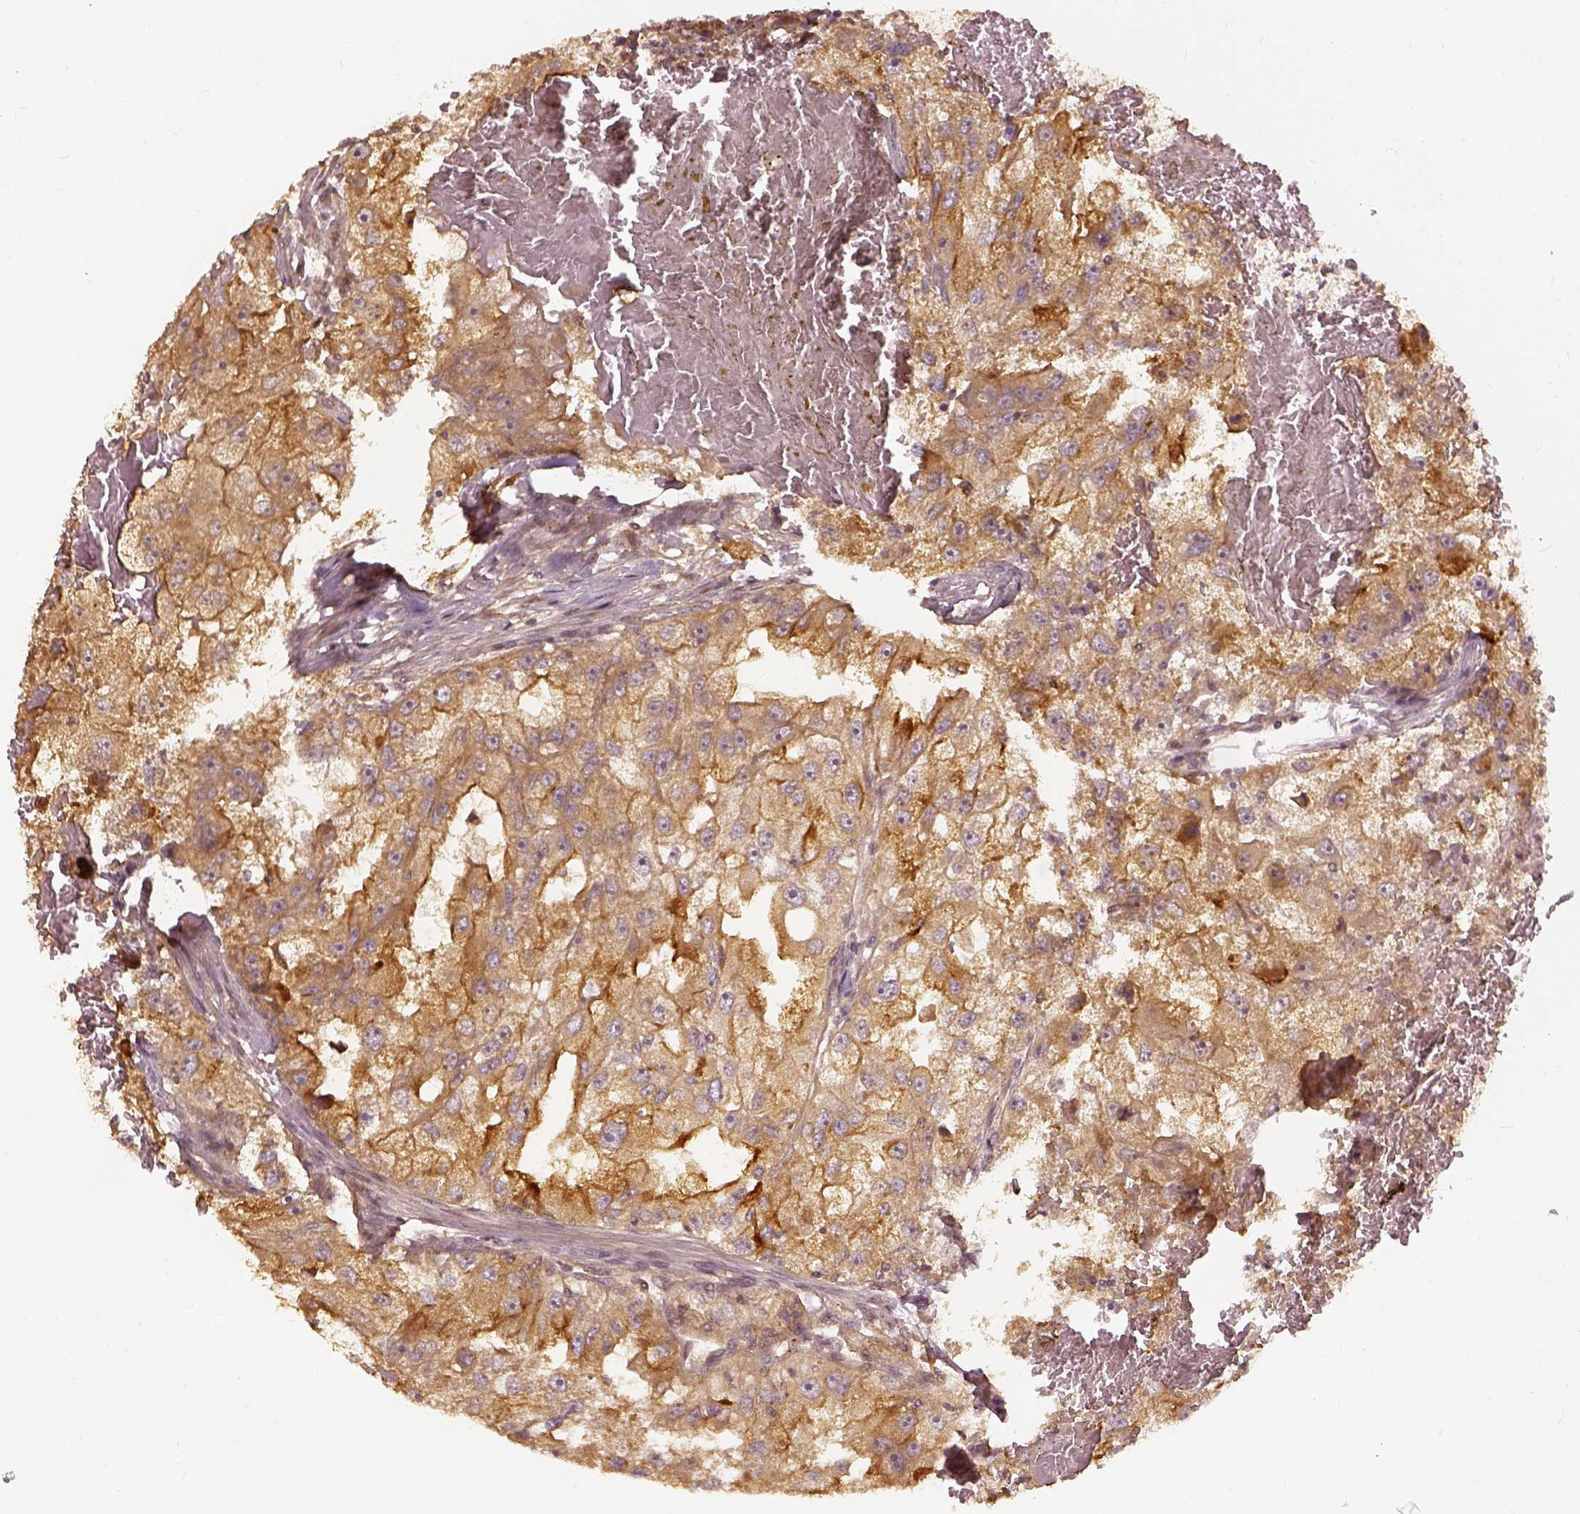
{"staining": {"intensity": "moderate", "quantity": ">75%", "location": "cytoplasmic/membranous"}, "tissue": "renal cancer", "cell_type": "Tumor cells", "image_type": "cancer", "snomed": [{"axis": "morphology", "description": "Adenocarcinoma, NOS"}, {"axis": "topography", "description": "Kidney"}], "caption": "Immunohistochemical staining of renal cancer demonstrates medium levels of moderate cytoplasmic/membranous protein expression in about >75% of tumor cells.", "gene": "VEGFA", "patient": {"sex": "male", "age": 63}}